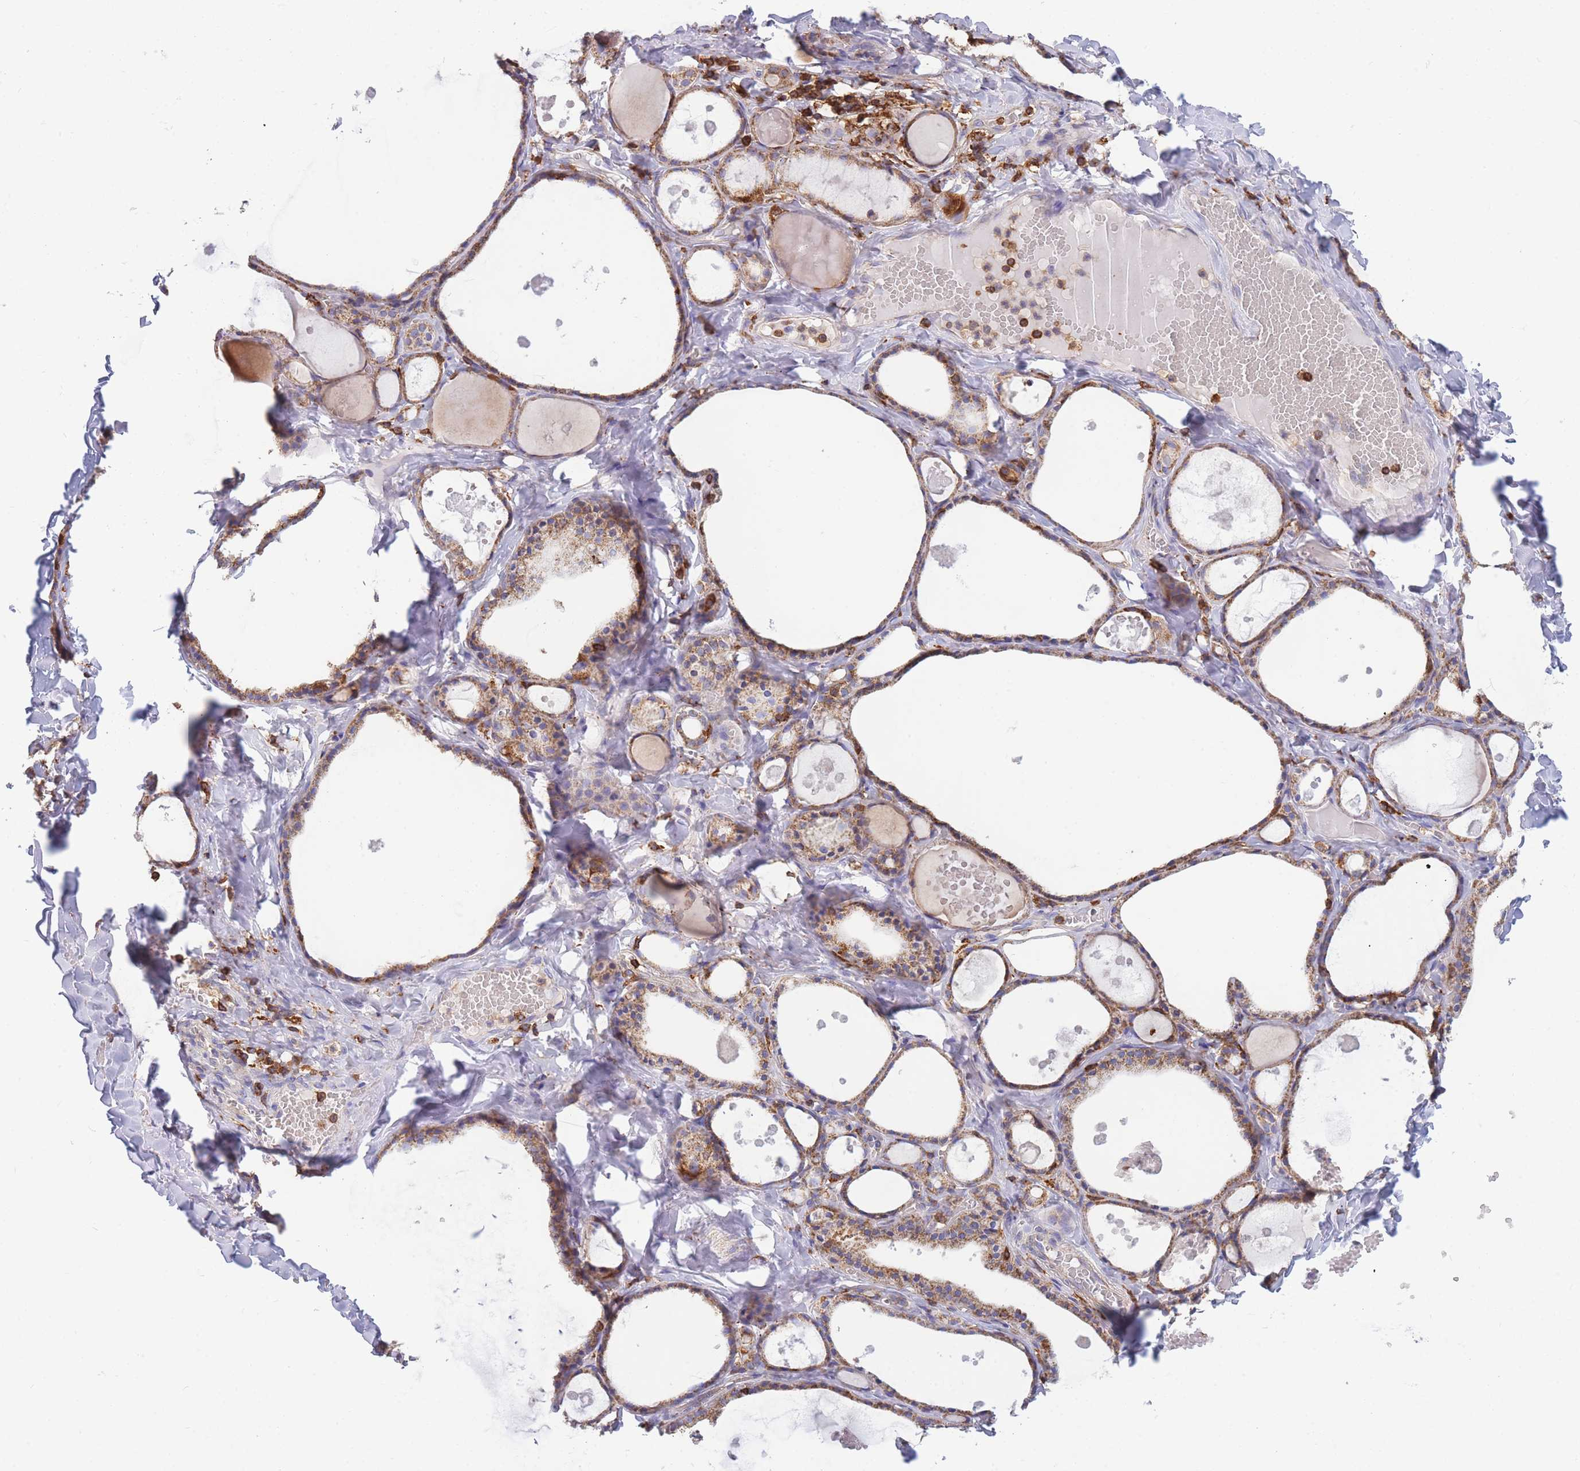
{"staining": {"intensity": "moderate", "quantity": ">75%", "location": "cytoplasmic/membranous"}, "tissue": "thyroid gland", "cell_type": "Glandular cells", "image_type": "normal", "snomed": [{"axis": "morphology", "description": "Normal tissue, NOS"}, {"axis": "topography", "description": "Thyroid gland"}], "caption": "A histopathology image of thyroid gland stained for a protein shows moderate cytoplasmic/membranous brown staining in glandular cells. (Brightfield microscopy of DAB IHC at high magnification).", "gene": "MRPL54", "patient": {"sex": "male", "age": 56}}